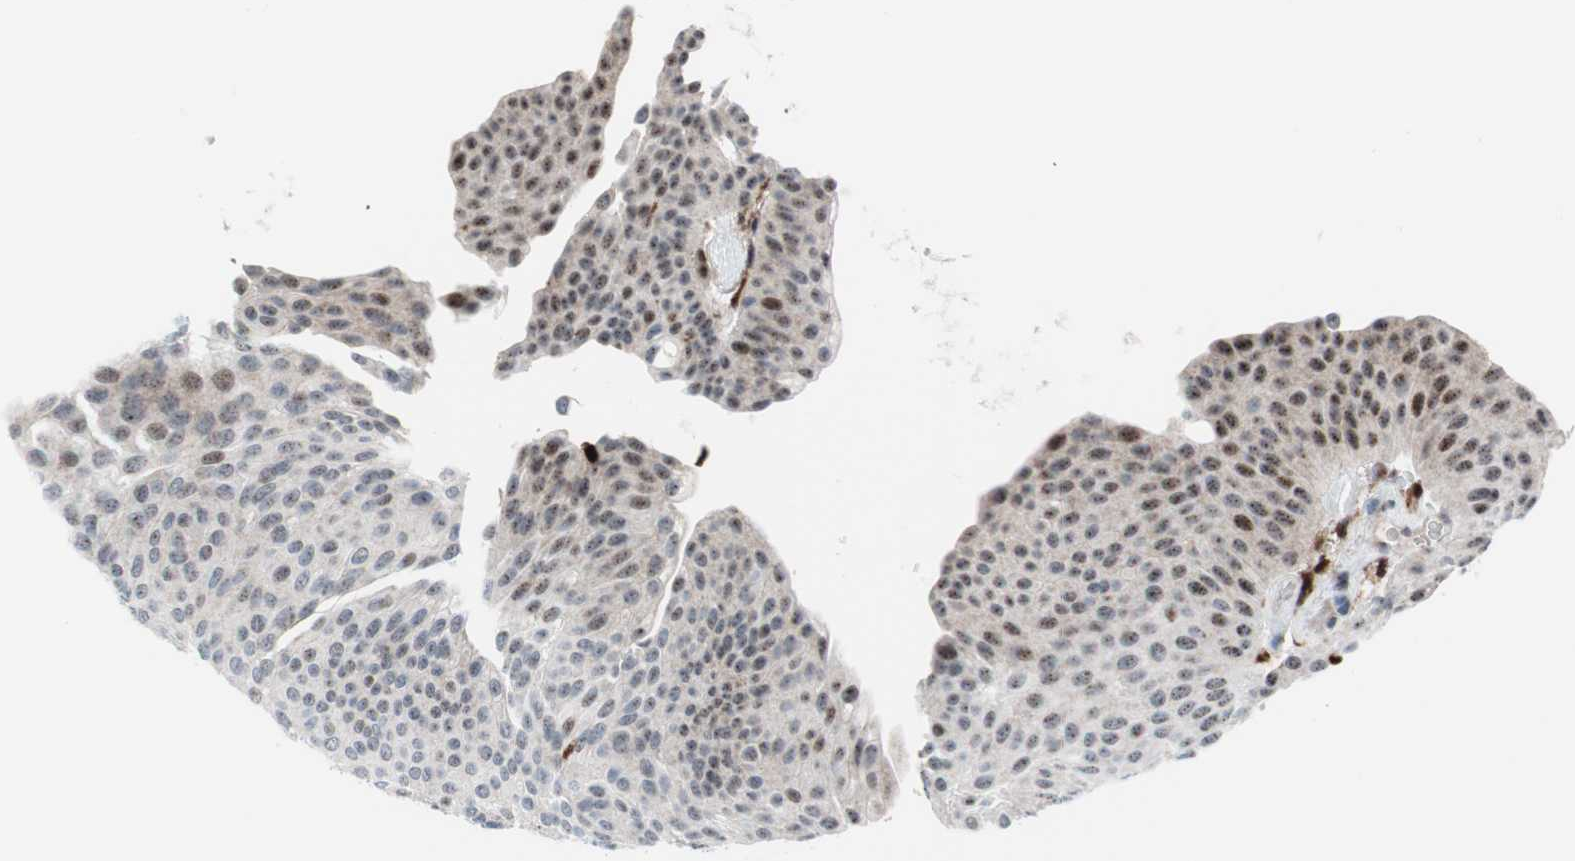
{"staining": {"intensity": "moderate", "quantity": "25%-75%", "location": "nuclear"}, "tissue": "urothelial cancer", "cell_type": "Tumor cells", "image_type": "cancer", "snomed": [{"axis": "morphology", "description": "Urothelial carcinoma, Low grade"}, {"axis": "topography", "description": "Urinary bladder"}], "caption": "Immunohistochemistry staining of urothelial carcinoma (low-grade), which demonstrates medium levels of moderate nuclear positivity in about 25%-75% of tumor cells indicating moderate nuclear protein staining. The staining was performed using DAB (brown) for protein detection and nuclei were counterstained in hematoxylin (blue).", "gene": "RGS10", "patient": {"sex": "female", "age": 60}}